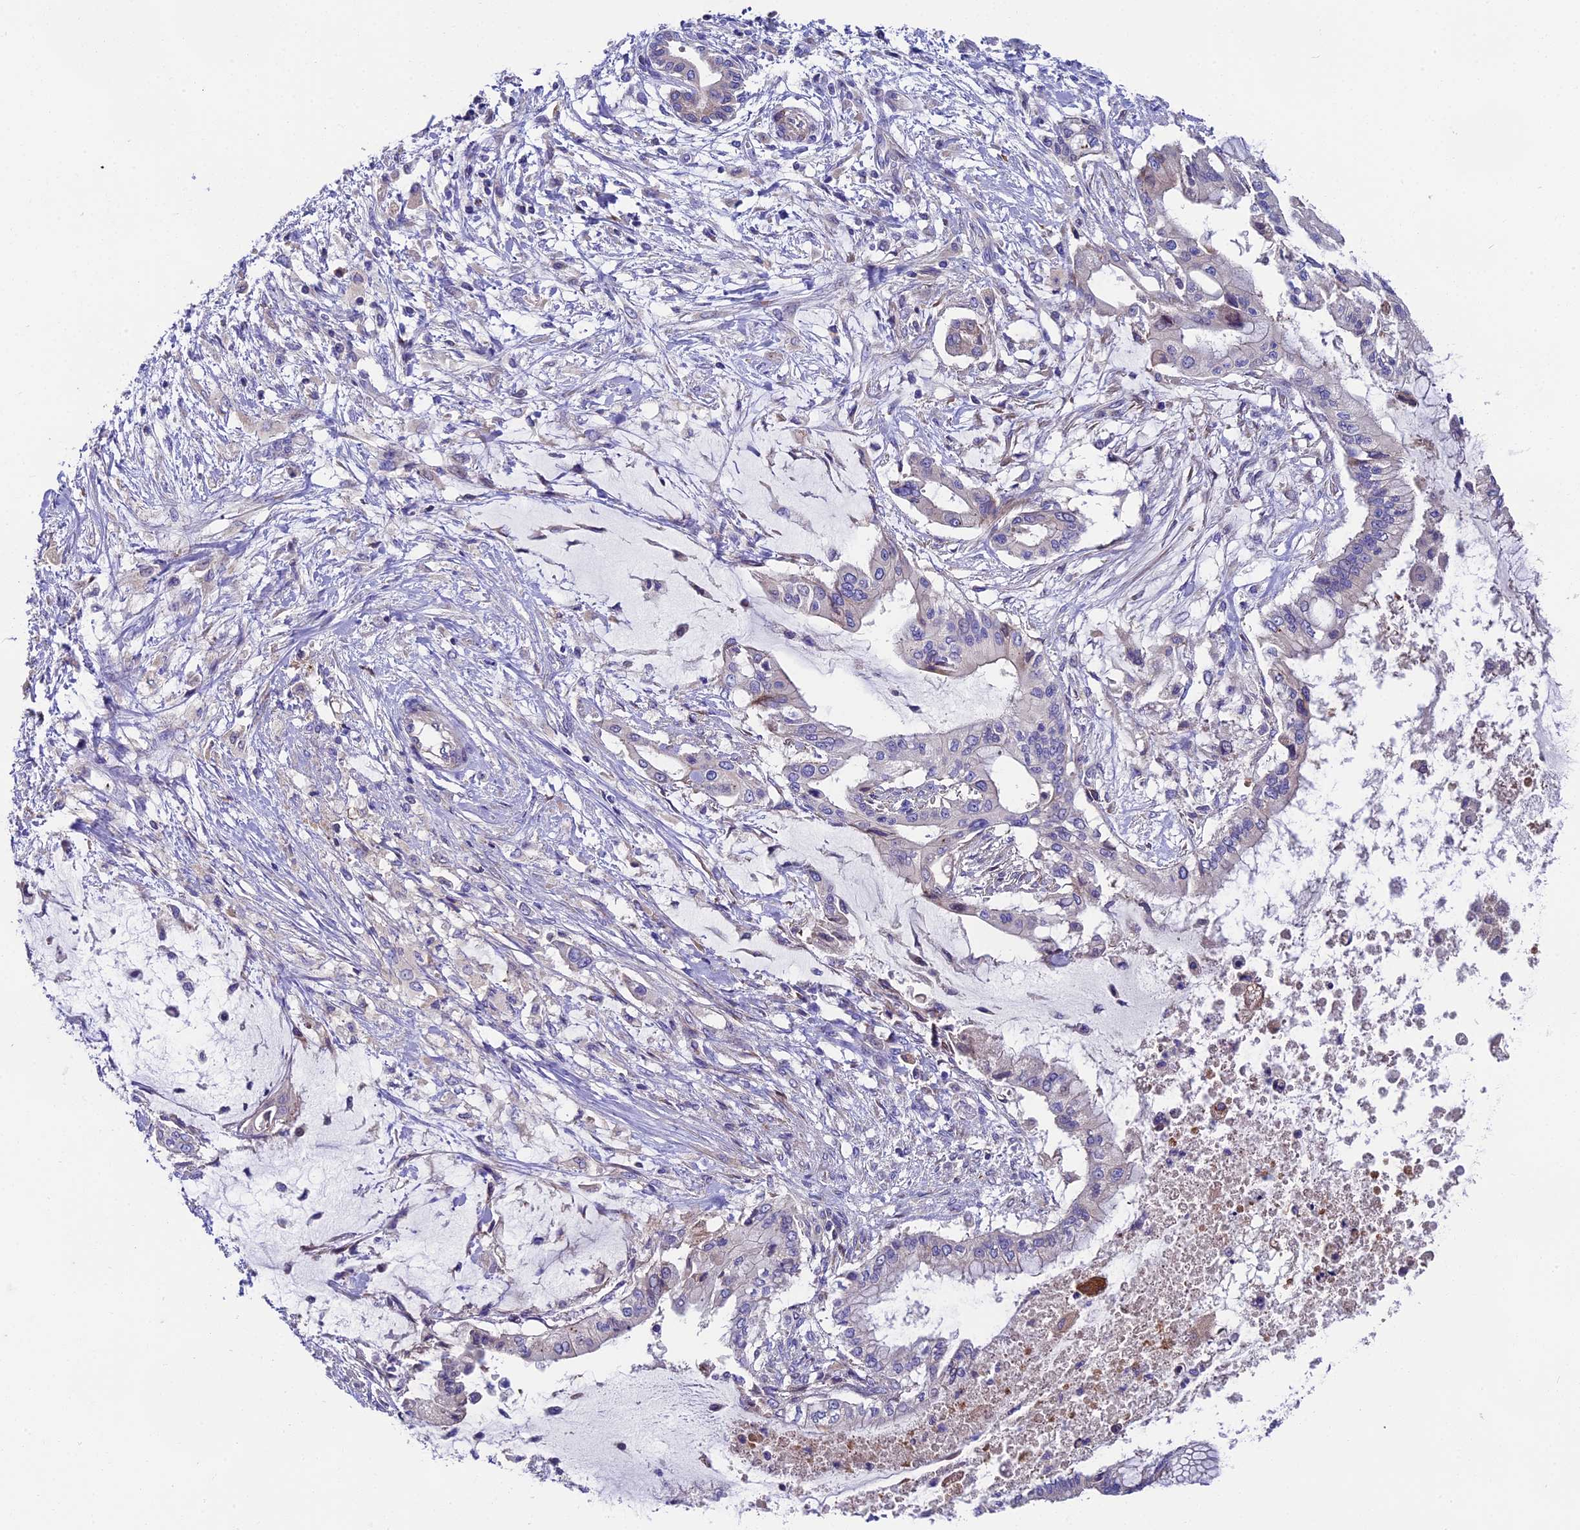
{"staining": {"intensity": "weak", "quantity": "<25%", "location": "cytoplasmic/membranous"}, "tissue": "pancreatic cancer", "cell_type": "Tumor cells", "image_type": "cancer", "snomed": [{"axis": "morphology", "description": "Adenocarcinoma, NOS"}, {"axis": "topography", "description": "Pancreas"}], "caption": "The photomicrograph displays no significant expression in tumor cells of pancreatic cancer. (DAB immunohistochemistry, high magnification).", "gene": "PIGU", "patient": {"sex": "male", "age": 46}}